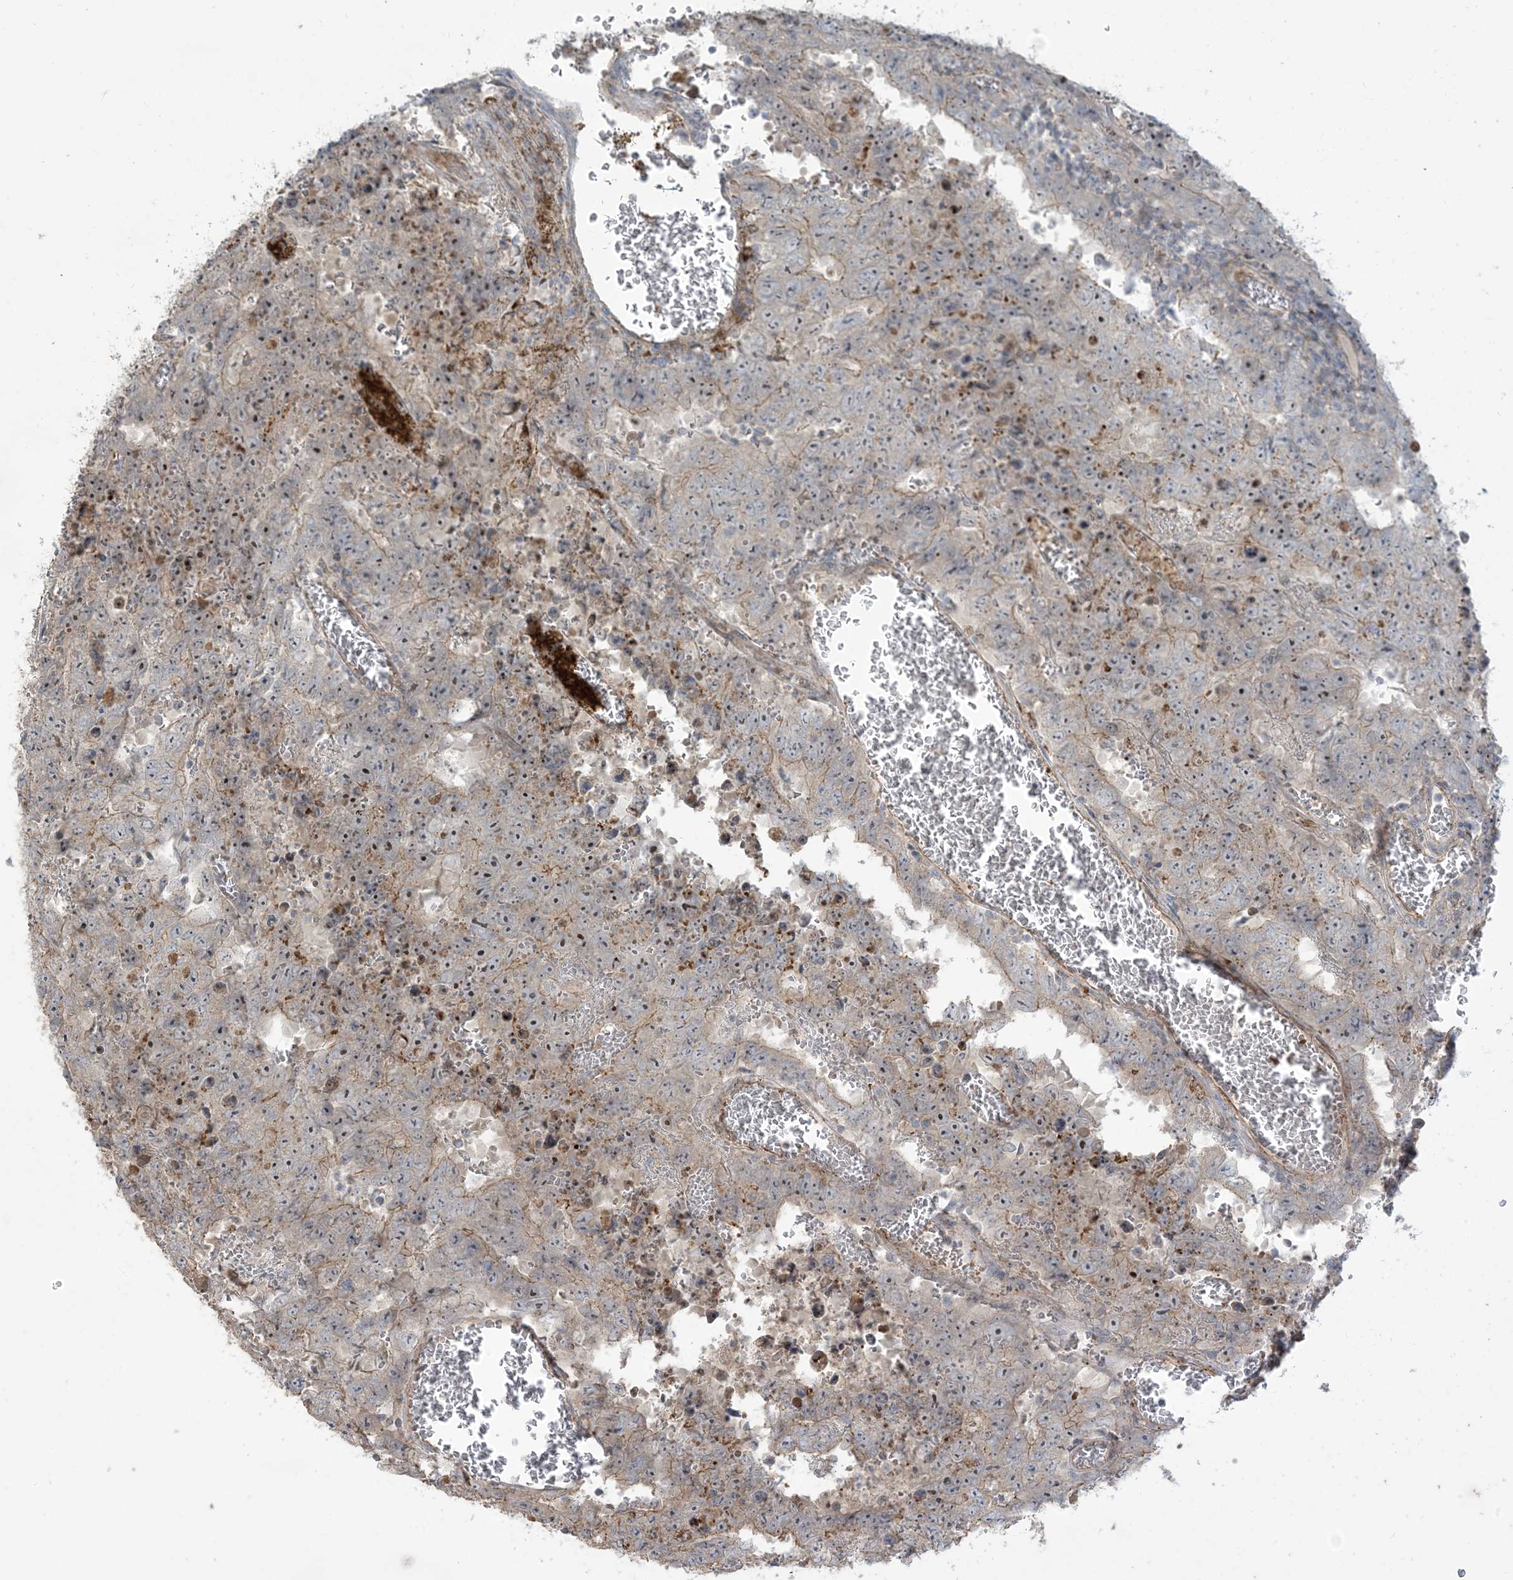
{"staining": {"intensity": "moderate", "quantity": "<25%", "location": "cytoplasmic/membranous,nuclear"}, "tissue": "testis cancer", "cell_type": "Tumor cells", "image_type": "cancer", "snomed": [{"axis": "morphology", "description": "Carcinoma, Embryonal, NOS"}, {"axis": "topography", "description": "Testis"}], "caption": "Testis cancer stained with DAB immunohistochemistry (IHC) displays low levels of moderate cytoplasmic/membranous and nuclear positivity in about <25% of tumor cells.", "gene": "KLHL18", "patient": {"sex": "male", "age": 26}}